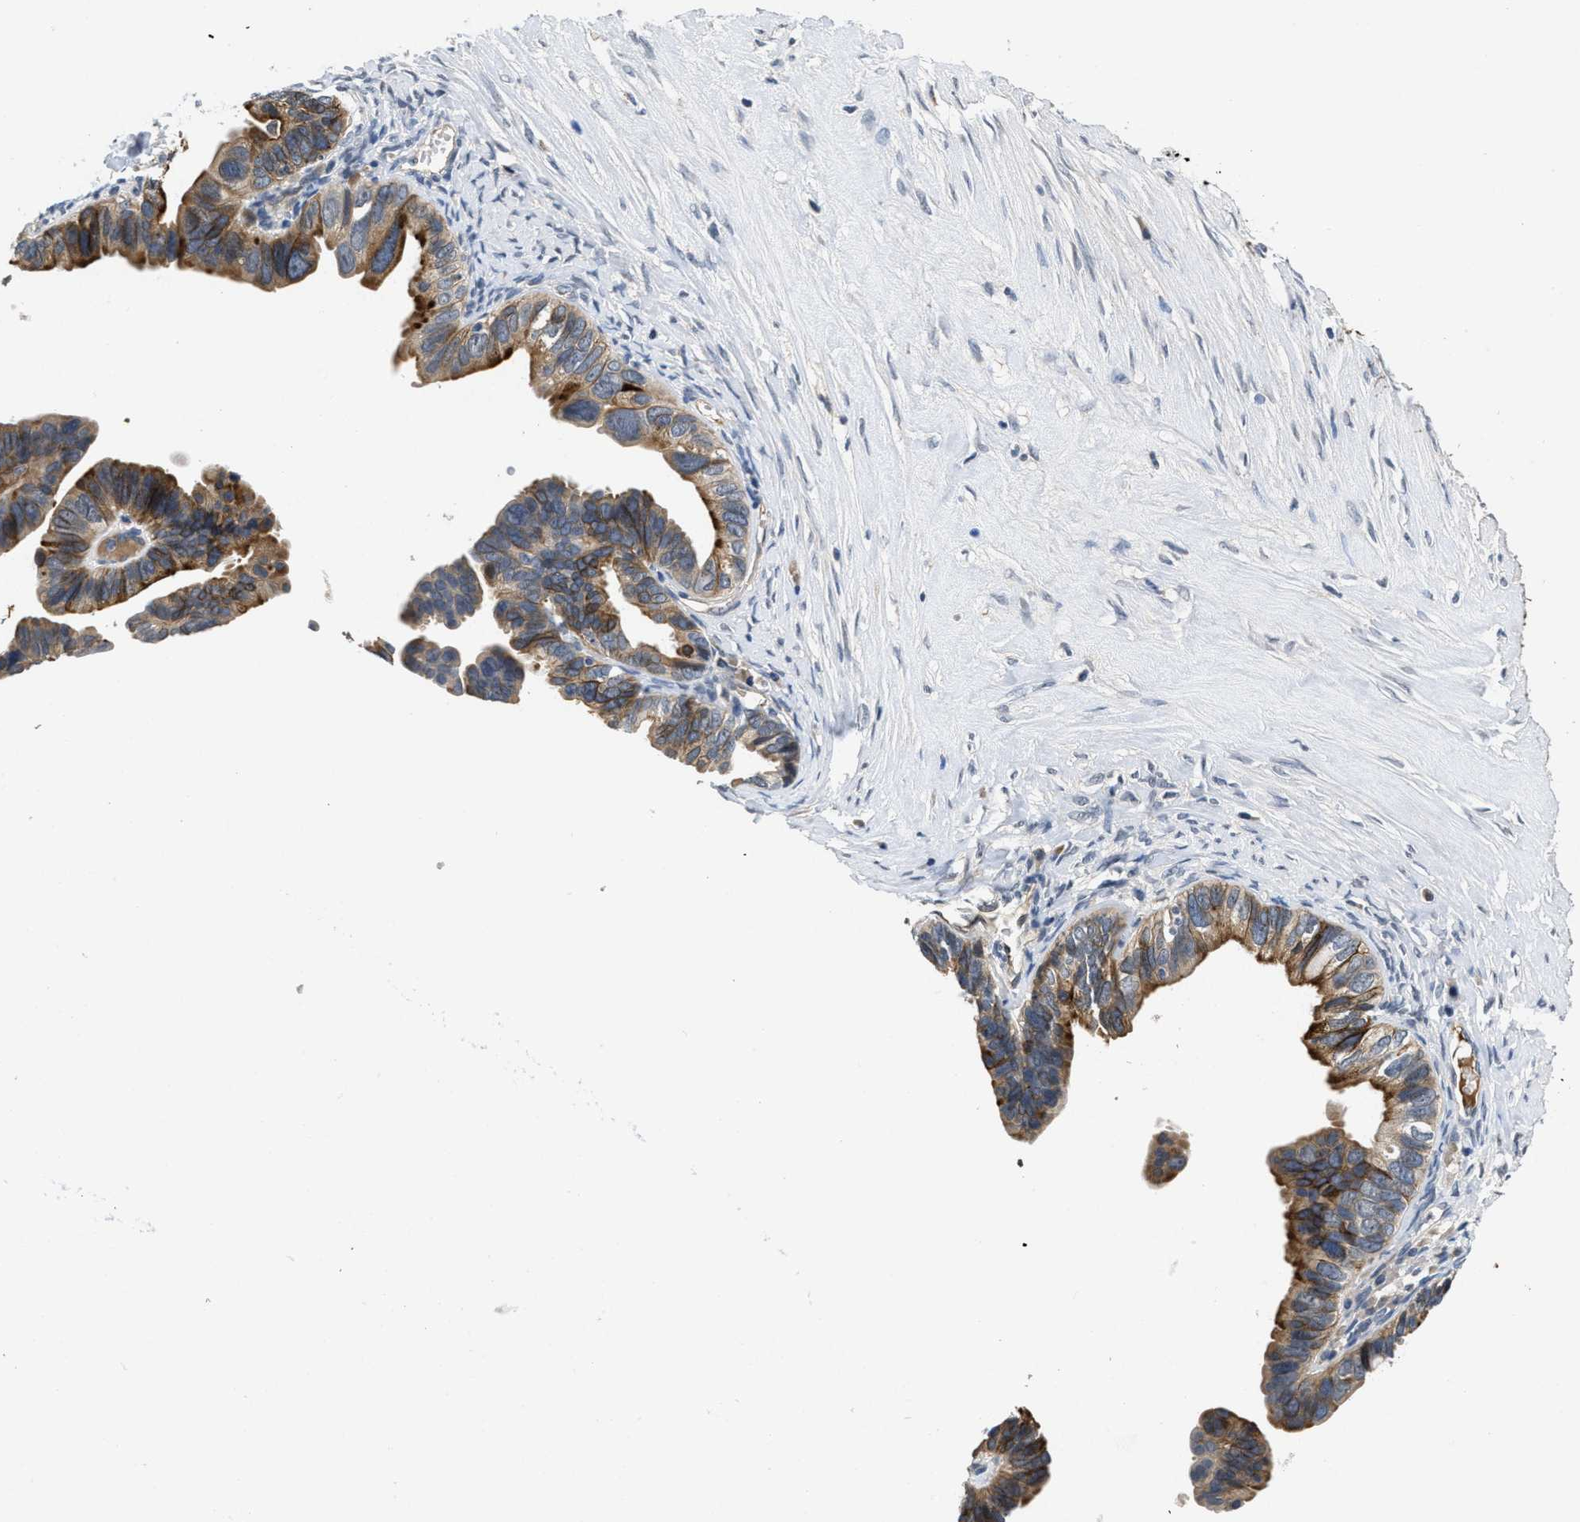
{"staining": {"intensity": "moderate", "quantity": ">75%", "location": "cytoplasmic/membranous"}, "tissue": "ovarian cancer", "cell_type": "Tumor cells", "image_type": "cancer", "snomed": [{"axis": "morphology", "description": "Cystadenocarcinoma, serous, NOS"}, {"axis": "topography", "description": "Ovary"}], "caption": "Protein analysis of ovarian serous cystadenocarcinoma tissue demonstrates moderate cytoplasmic/membranous staining in approximately >75% of tumor cells.", "gene": "ANGPT1", "patient": {"sex": "female", "age": 56}}